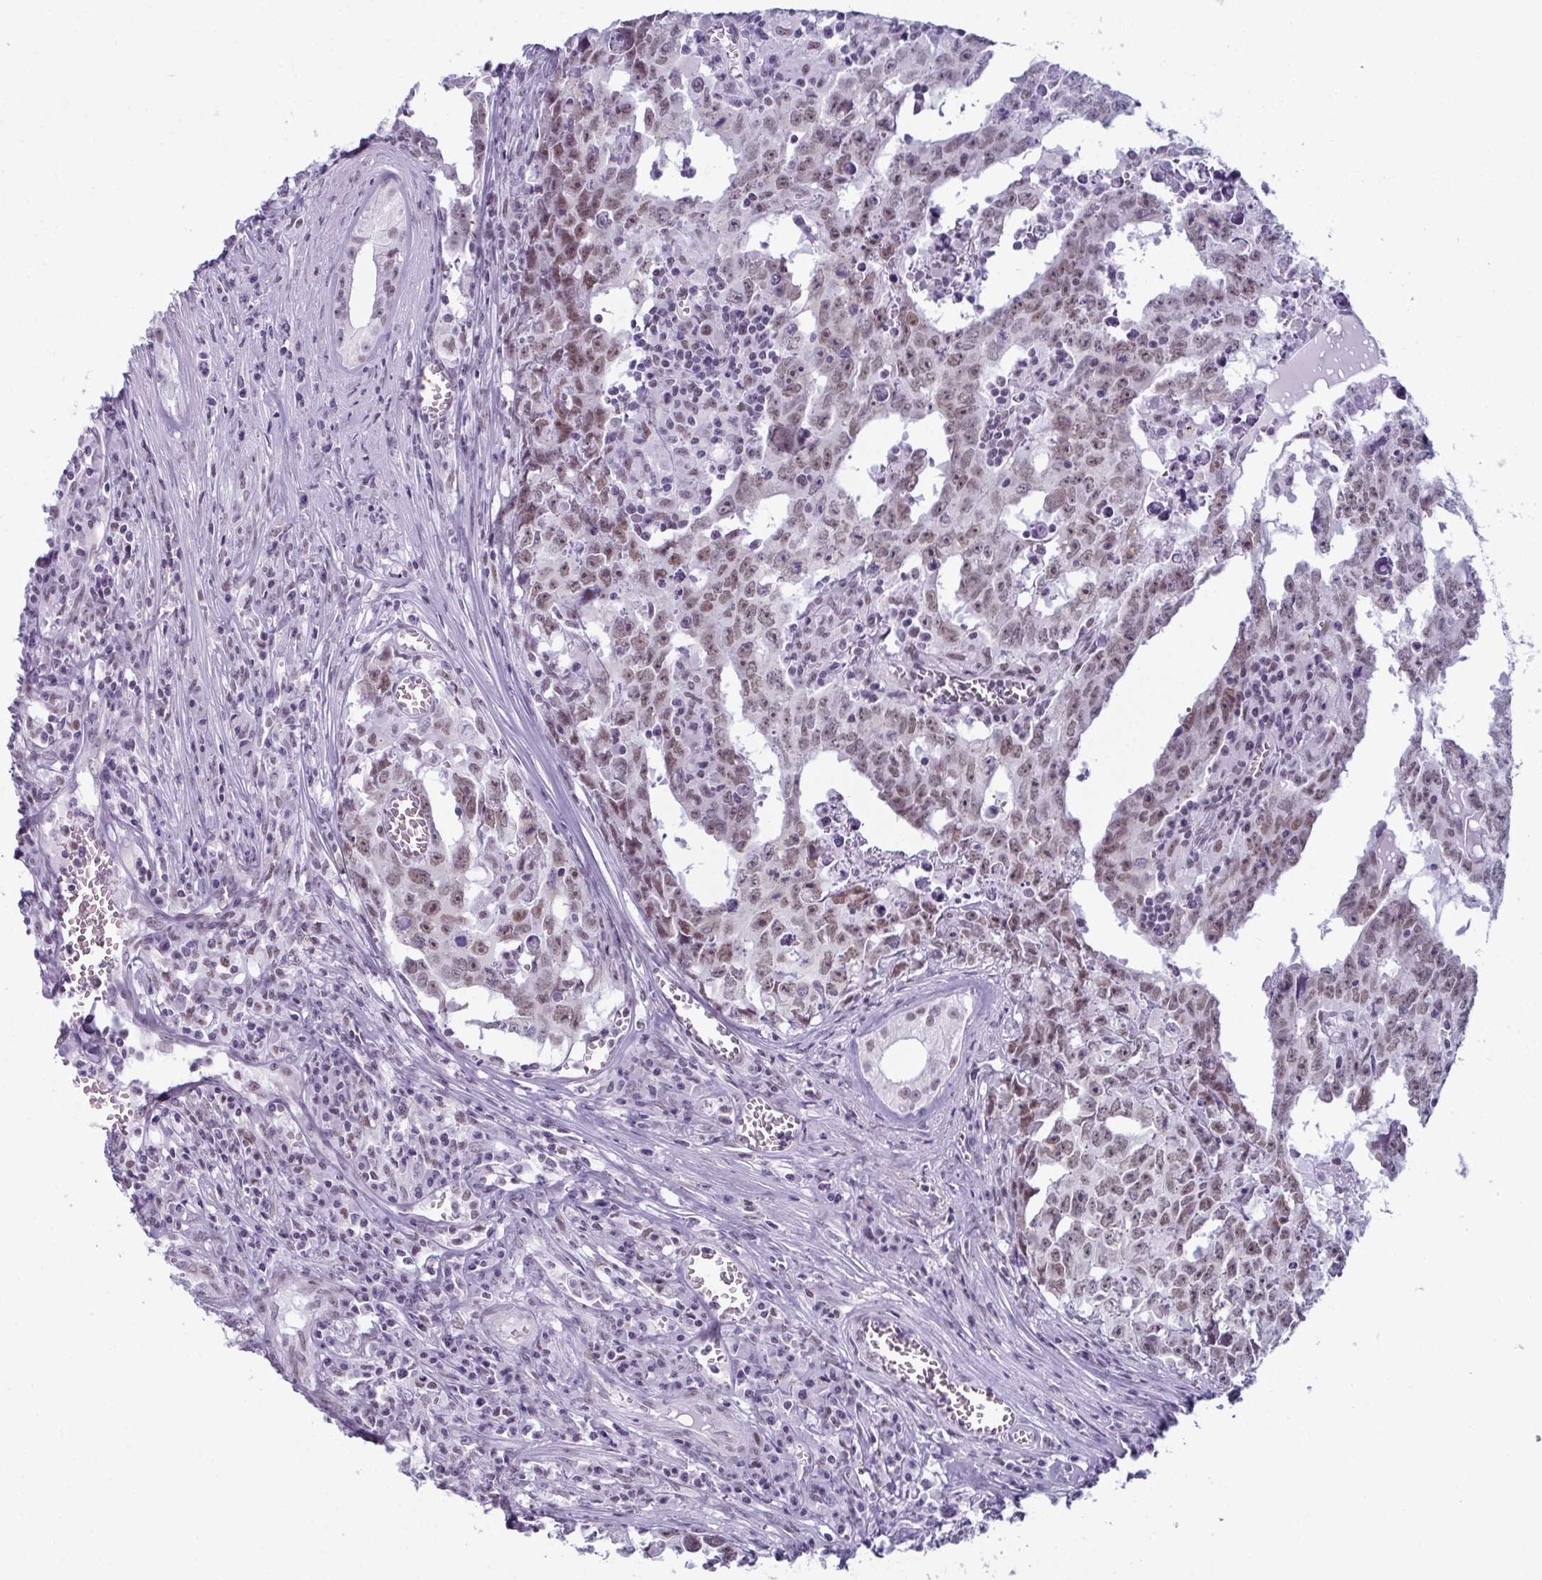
{"staining": {"intensity": "moderate", "quantity": "25%-75%", "location": "nuclear"}, "tissue": "testis cancer", "cell_type": "Tumor cells", "image_type": "cancer", "snomed": [{"axis": "morphology", "description": "Carcinoma, Embryonal, NOS"}, {"axis": "topography", "description": "Testis"}], "caption": "Immunohistochemistry of testis cancer displays medium levels of moderate nuclear positivity in about 25%-75% of tumor cells.", "gene": "RBM7", "patient": {"sex": "male", "age": 22}}